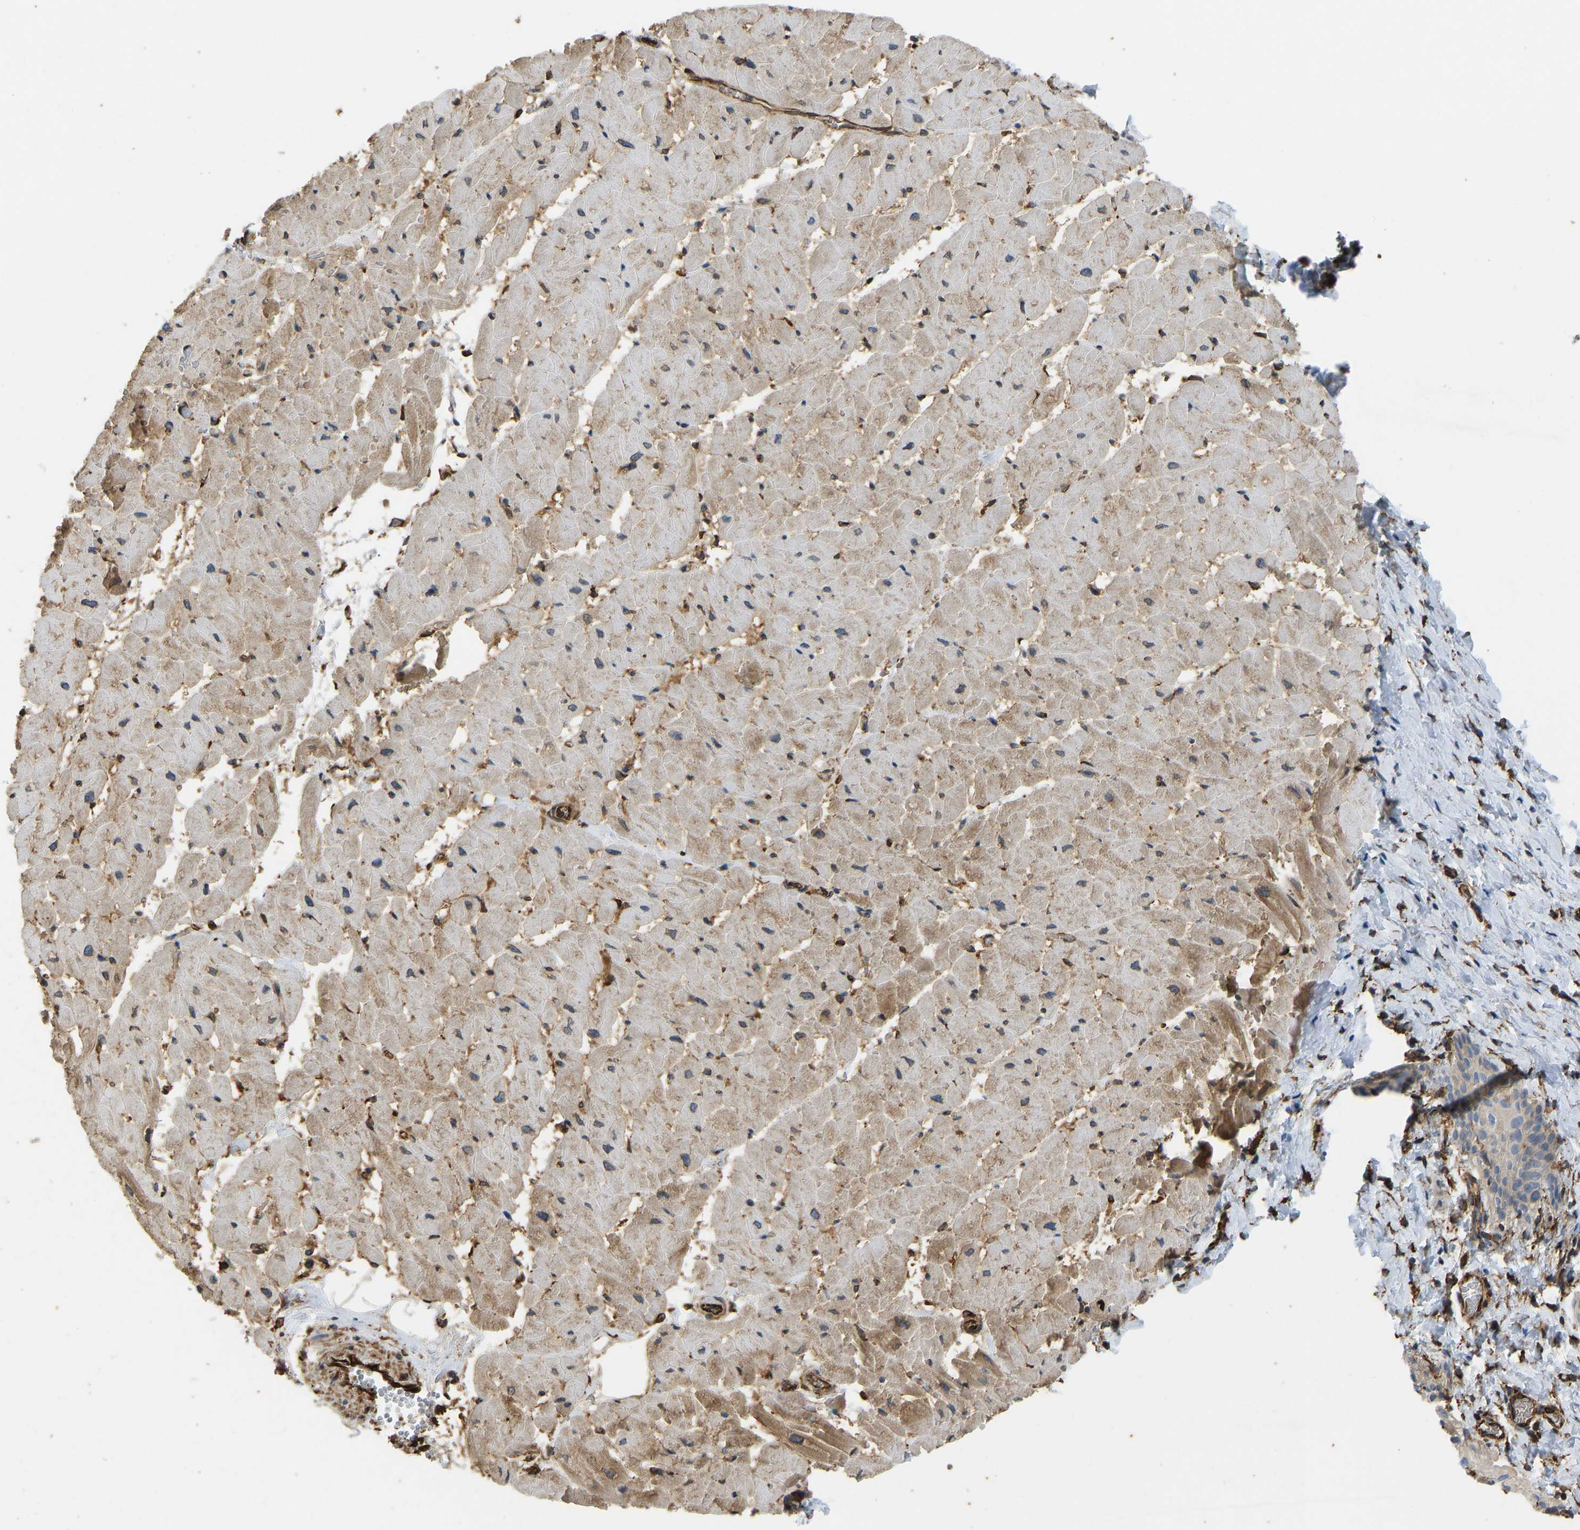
{"staining": {"intensity": "moderate", "quantity": ">75%", "location": "cytoplasmic/membranous"}, "tissue": "heart muscle", "cell_type": "Cardiomyocytes", "image_type": "normal", "snomed": [{"axis": "morphology", "description": "Normal tissue, NOS"}, {"axis": "topography", "description": "Heart"}], "caption": "Protein staining by immunohistochemistry demonstrates moderate cytoplasmic/membranous positivity in about >75% of cardiomyocytes in normal heart muscle. The staining was performed using DAB, with brown indicating positive protein expression. Nuclei are stained blue with hematoxylin.", "gene": "BEX3", "patient": {"sex": "female", "age": 19}}